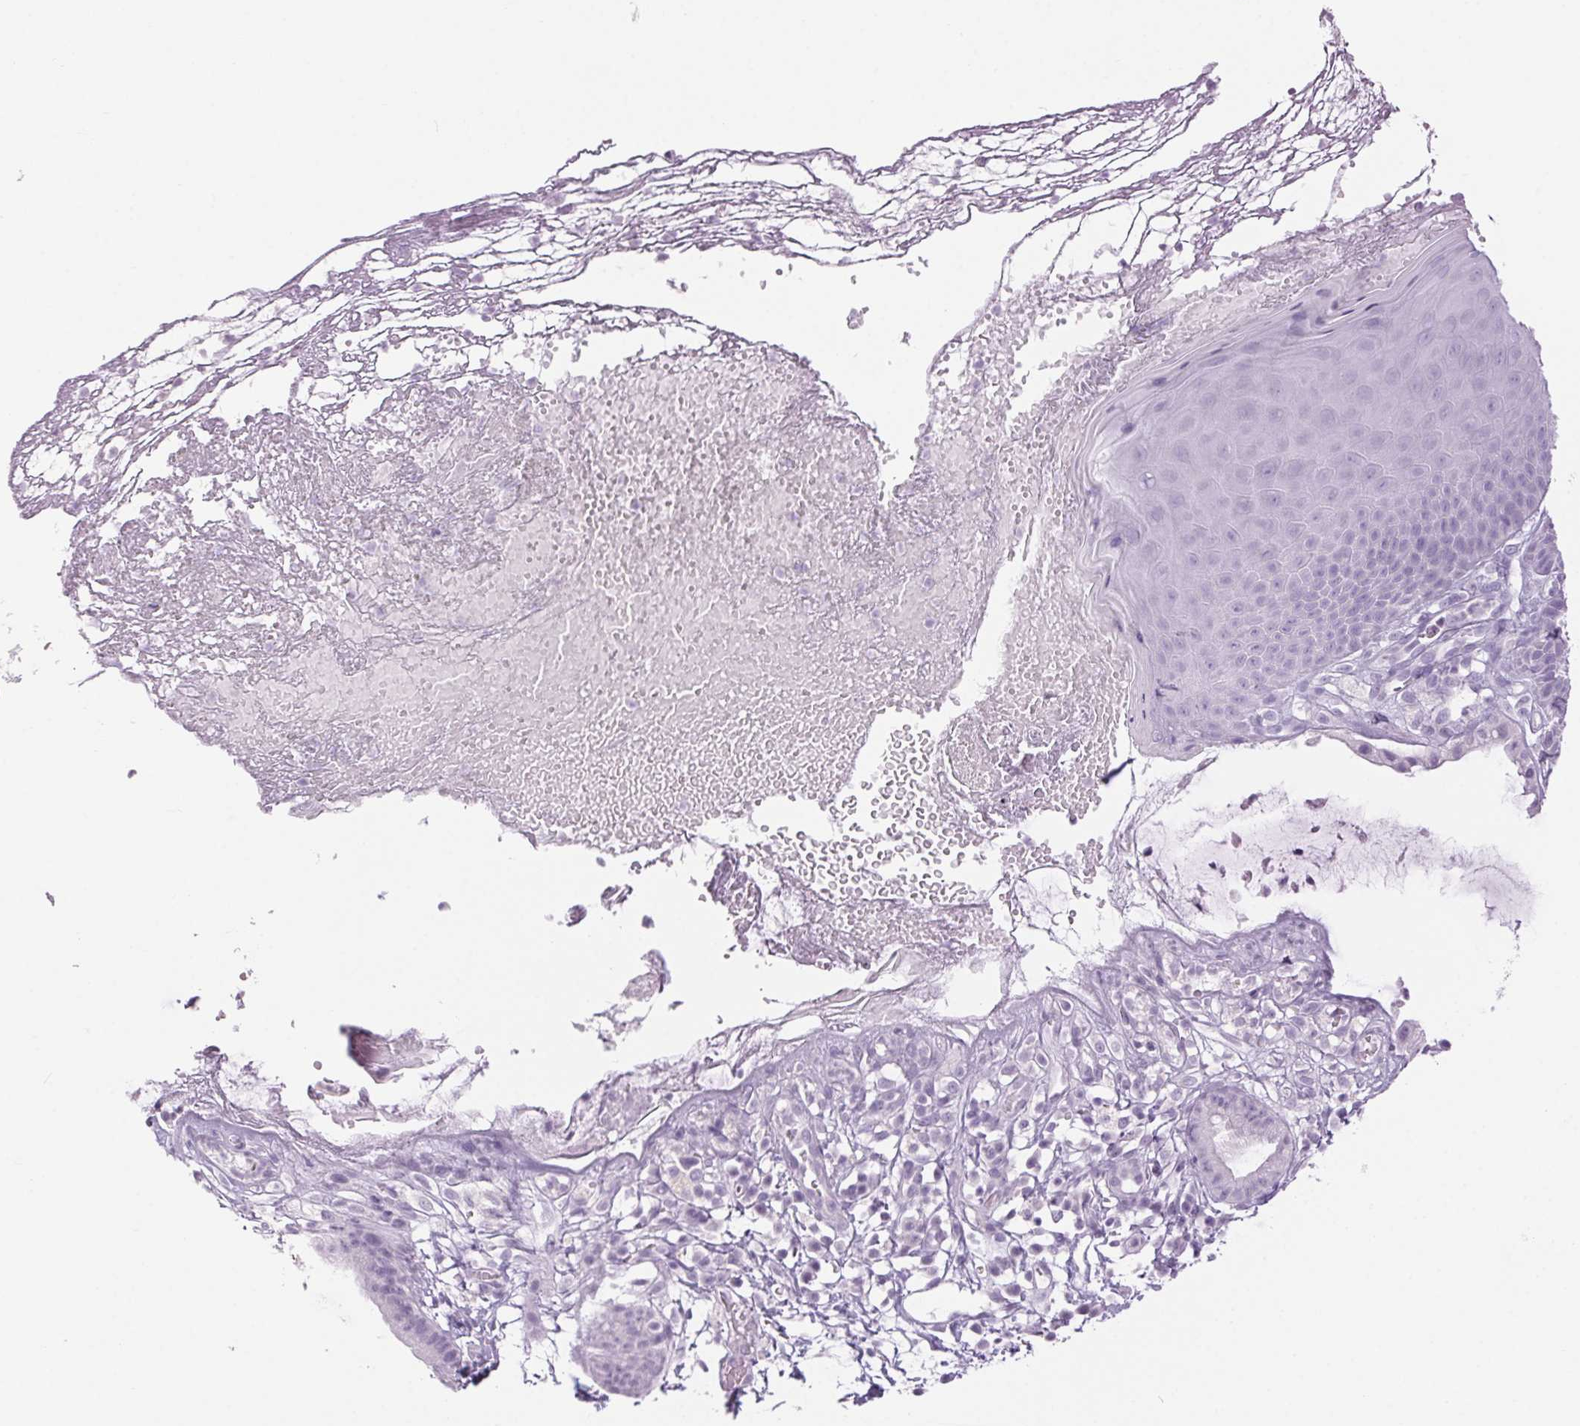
{"staining": {"intensity": "negative", "quantity": "none", "location": "none"}, "tissue": "skin", "cell_type": "Epidermal cells", "image_type": "normal", "snomed": [{"axis": "morphology", "description": "Normal tissue, NOS"}, {"axis": "topography", "description": "Anal"}], "caption": "Epidermal cells are negative for brown protein staining in unremarkable skin. (Immunohistochemistry, brightfield microscopy, high magnification).", "gene": "LRP2", "patient": {"sex": "male", "age": 53}}